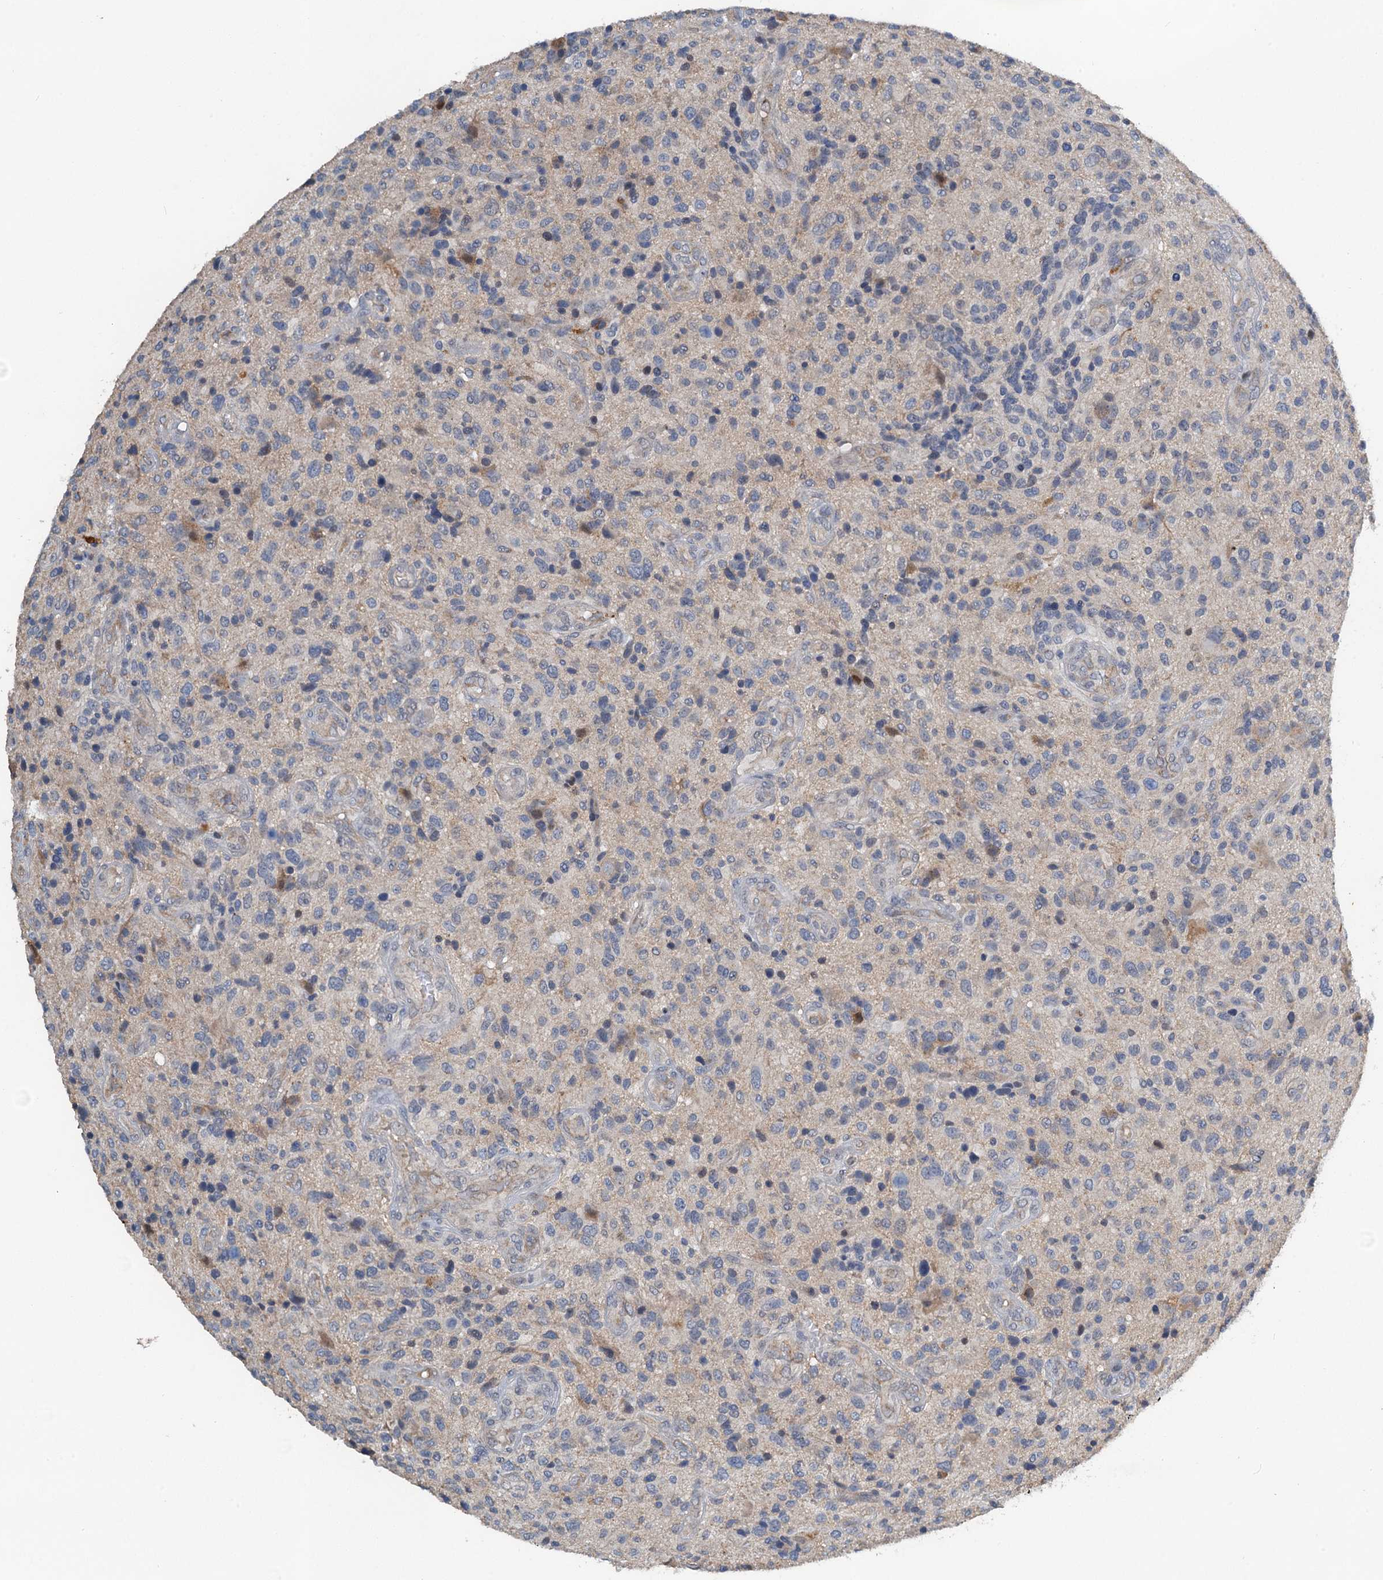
{"staining": {"intensity": "negative", "quantity": "none", "location": "none"}, "tissue": "glioma", "cell_type": "Tumor cells", "image_type": "cancer", "snomed": [{"axis": "morphology", "description": "Glioma, malignant, High grade"}, {"axis": "topography", "description": "Brain"}], "caption": "High magnification brightfield microscopy of glioma stained with DAB (3,3'-diaminobenzidine) (brown) and counterstained with hematoxylin (blue): tumor cells show no significant expression. (Brightfield microscopy of DAB (3,3'-diaminobenzidine) immunohistochemistry at high magnification).", "gene": "ZNF606", "patient": {"sex": "male", "age": 47}}